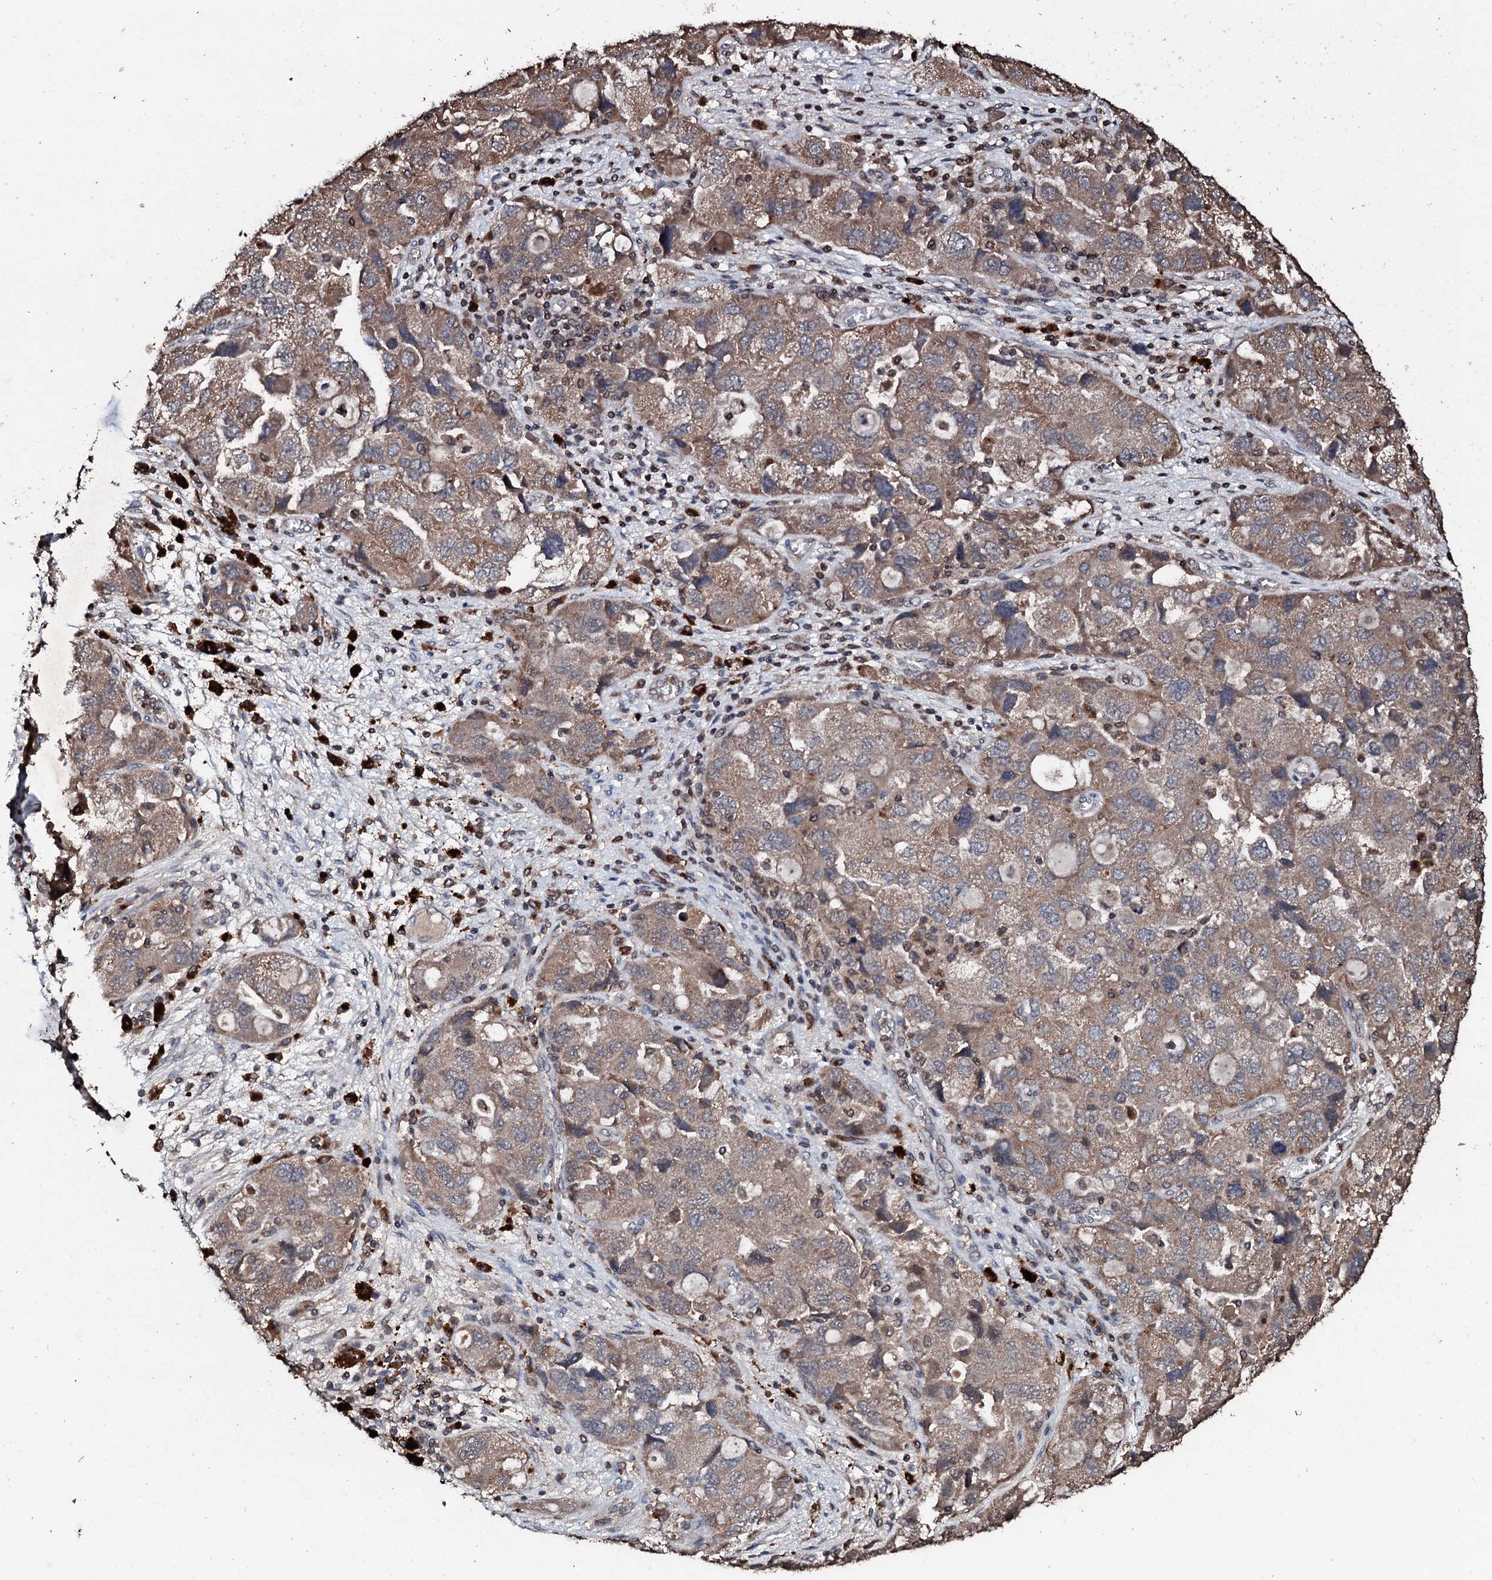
{"staining": {"intensity": "moderate", "quantity": ">75%", "location": "cytoplasmic/membranous"}, "tissue": "ovarian cancer", "cell_type": "Tumor cells", "image_type": "cancer", "snomed": [{"axis": "morphology", "description": "Carcinoma, NOS"}, {"axis": "morphology", "description": "Cystadenocarcinoma, serous, NOS"}, {"axis": "topography", "description": "Ovary"}], "caption": "Carcinoma (ovarian) stained with a brown dye exhibits moderate cytoplasmic/membranous positive staining in about >75% of tumor cells.", "gene": "SDHAF2", "patient": {"sex": "female", "age": 69}}